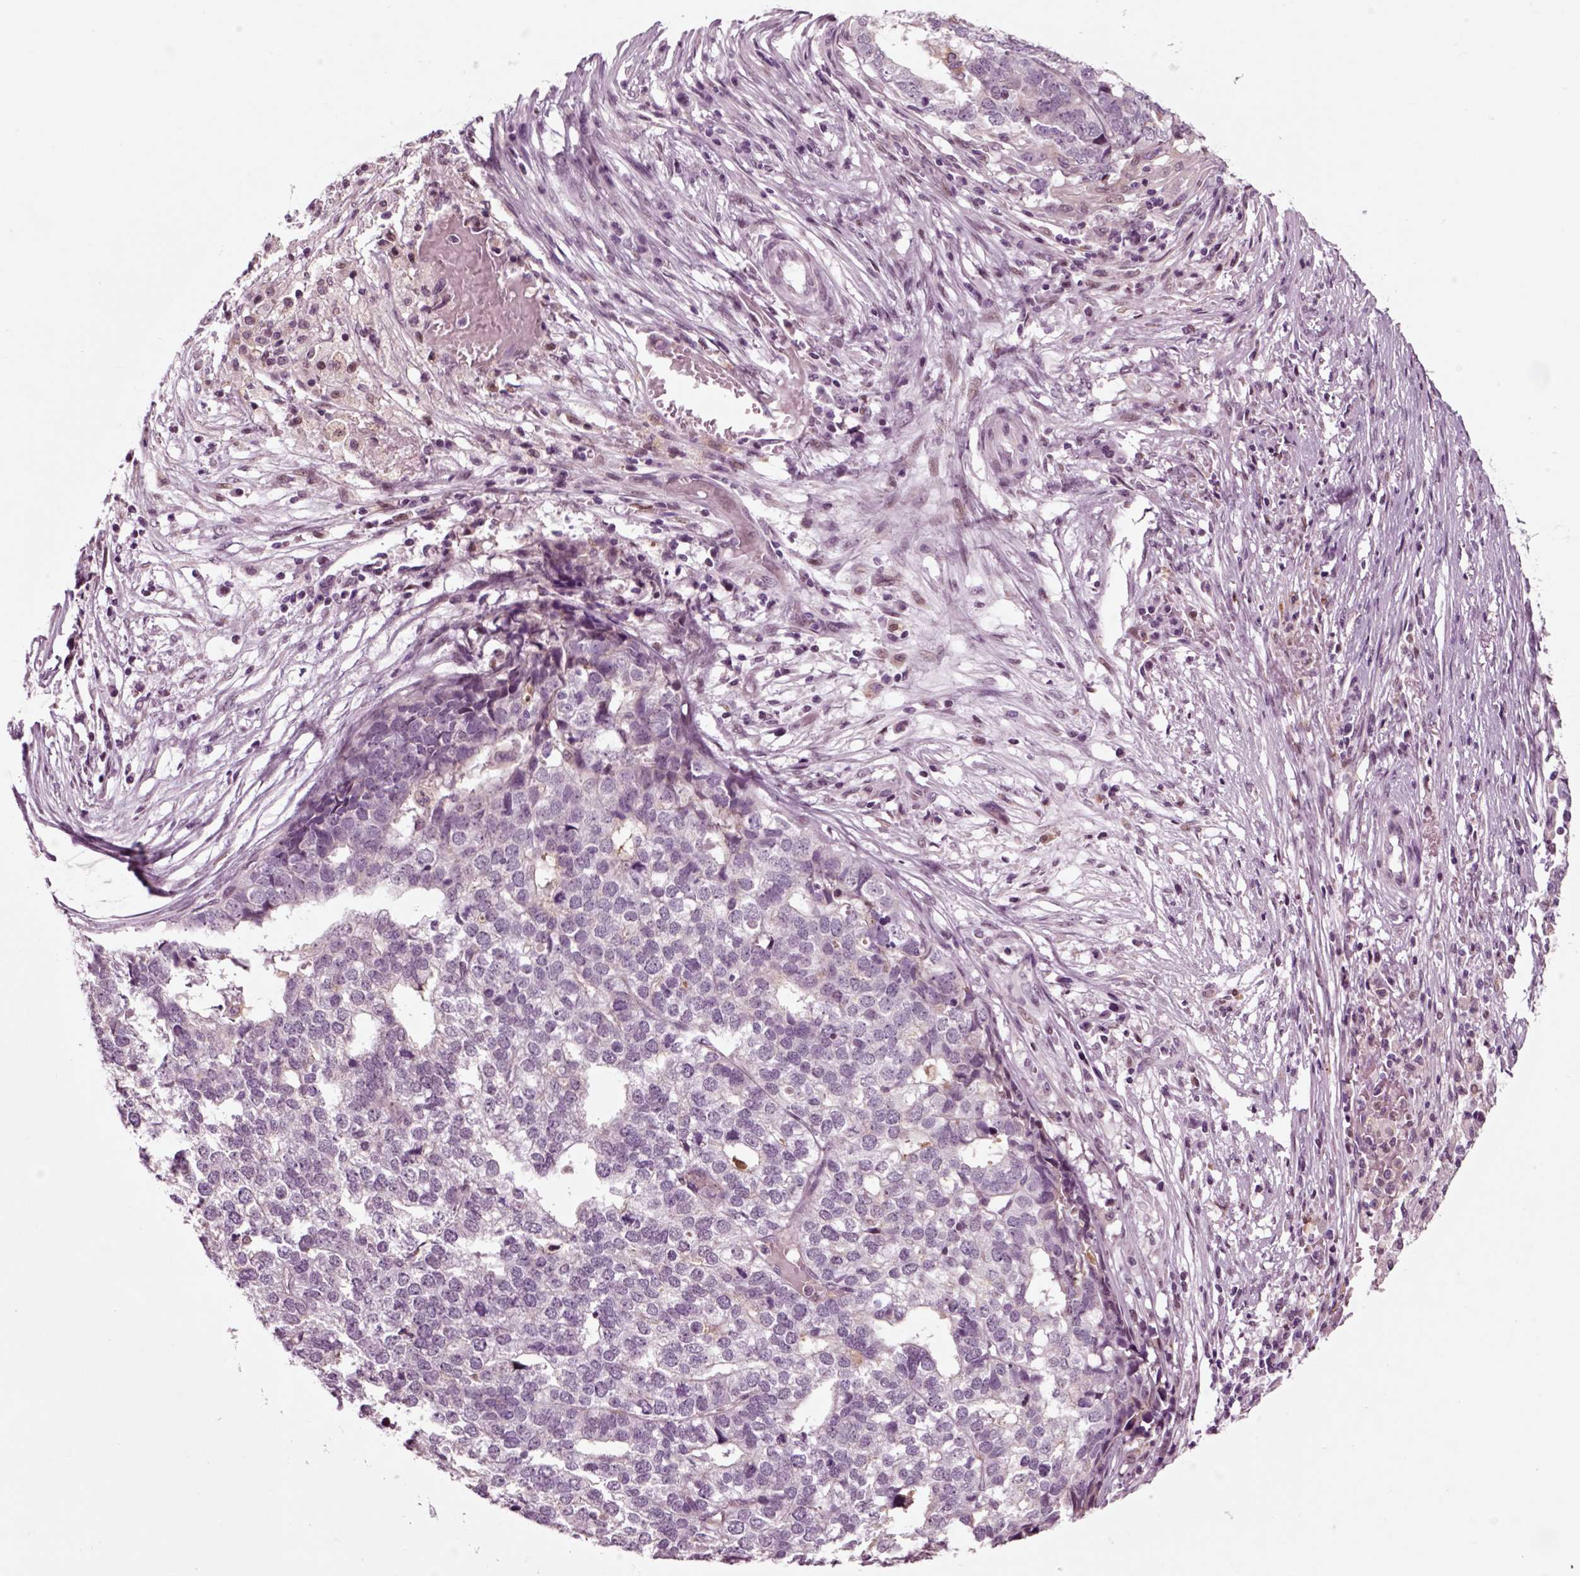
{"staining": {"intensity": "negative", "quantity": "none", "location": "none"}, "tissue": "stomach cancer", "cell_type": "Tumor cells", "image_type": "cancer", "snomed": [{"axis": "morphology", "description": "Adenocarcinoma, NOS"}, {"axis": "topography", "description": "Stomach"}], "caption": "This is an immunohistochemistry (IHC) photomicrograph of human stomach cancer (adenocarcinoma). There is no staining in tumor cells.", "gene": "CHGB", "patient": {"sex": "male", "age": 69}}